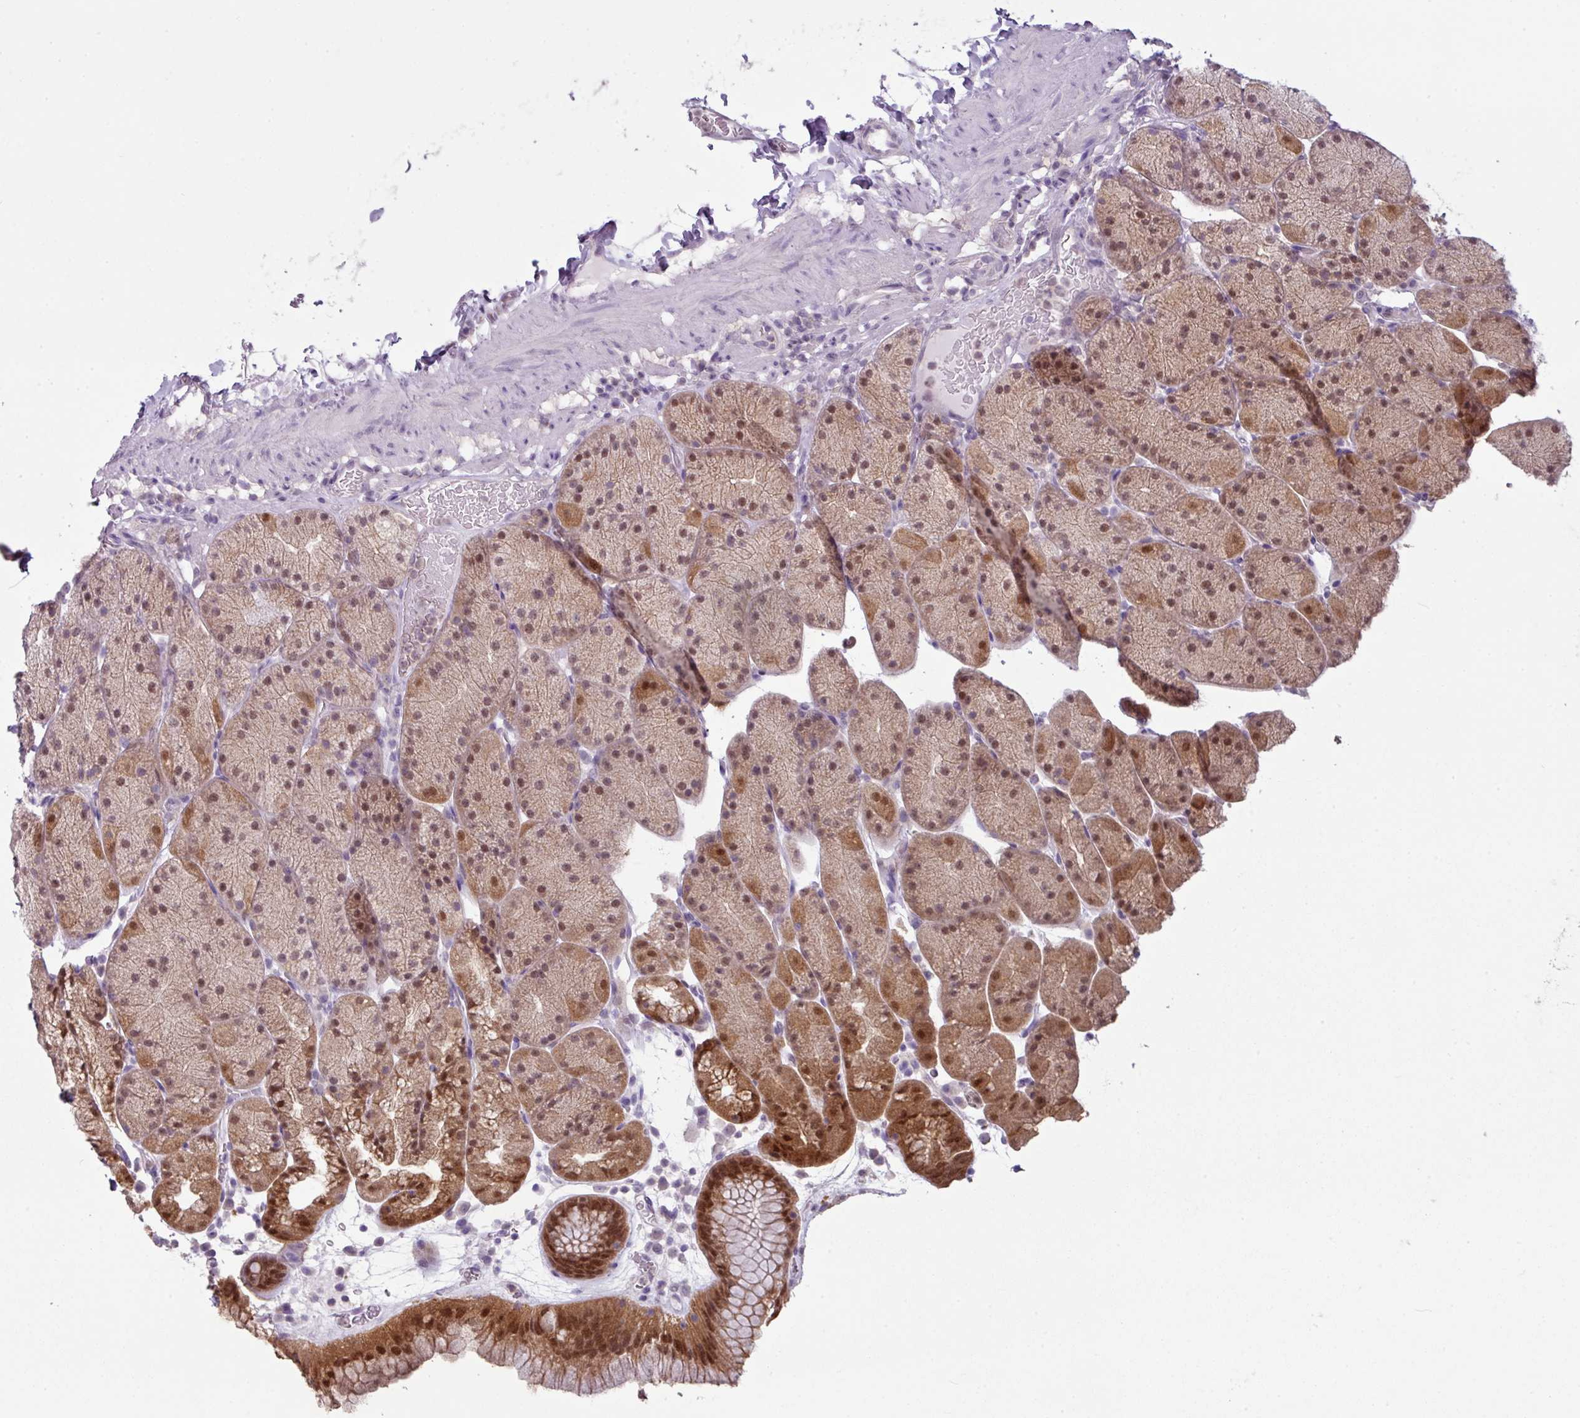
{"staining": {"intensity": "strong", "quantity": ">75%", "location": "cytoplasmic/membranous,nuclear"}, "tissue": "stomach", "cell_type": "Glandular cells", "image_type": "normal", "snomed": [{"axis": "morphology", "description": "Normal tissue, NOS"}, {"axis": "topography", "description": "Stomach, upper"}, {"axis": "topography", "description": "Stomach, lower"}], "caption": "Immunohistochemical staining of unremarkable human stomach reveals high levels of strong cytoplasmic/membranous,nuclear staining in about >75% of glandular cells. Using DAB (3,3'-diaminobenzidine) (brown) and hematoxylin (blue) stains, captured at high magnification using brightfield microscopy.", "gene": "TTLL12", "patient": {"sex": "male", "age": 67}}